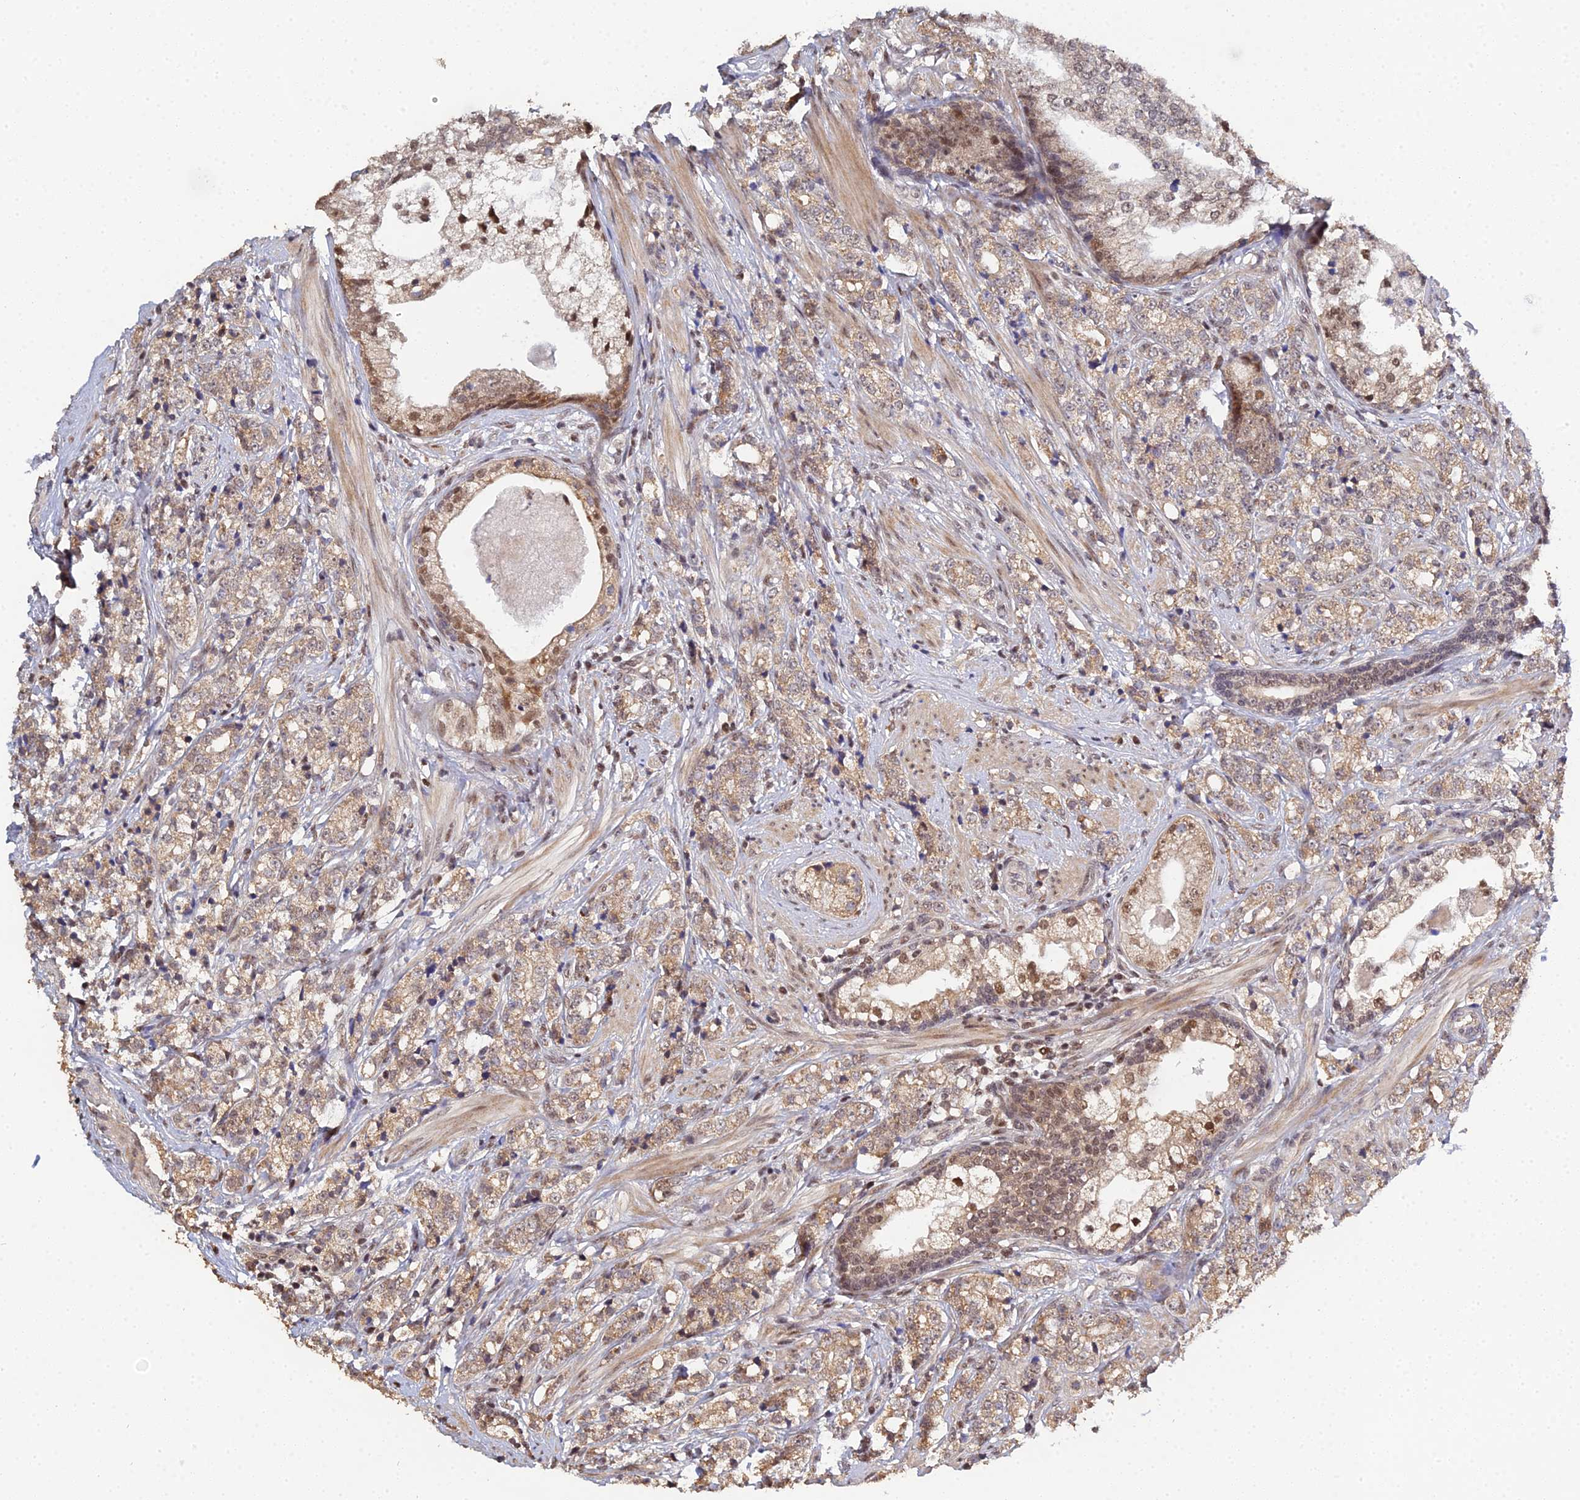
{"staining": {"intensity": "moderate", "quantity": ">75%", "location": "cytoplasmic/membranous,nuclear"}, "tissue": "prostate cancer", "cell_type": "Tumor cells", "image_type": "cancer", "snomed": [{"axis": "morphology", "description": "Adenocarcinoma, High grade"}, {"axis": "topography", "description": "Prostate"}], "caption": "The micrograph reveals staining of high-grade adenocarcinoma (prostate), revealing moderate cytoplasmic/membranous and nuclear protein expression (brown color) within tumor cells.", "gene": "ERCC5", "patient": {"sex": "male", "age": 69}}